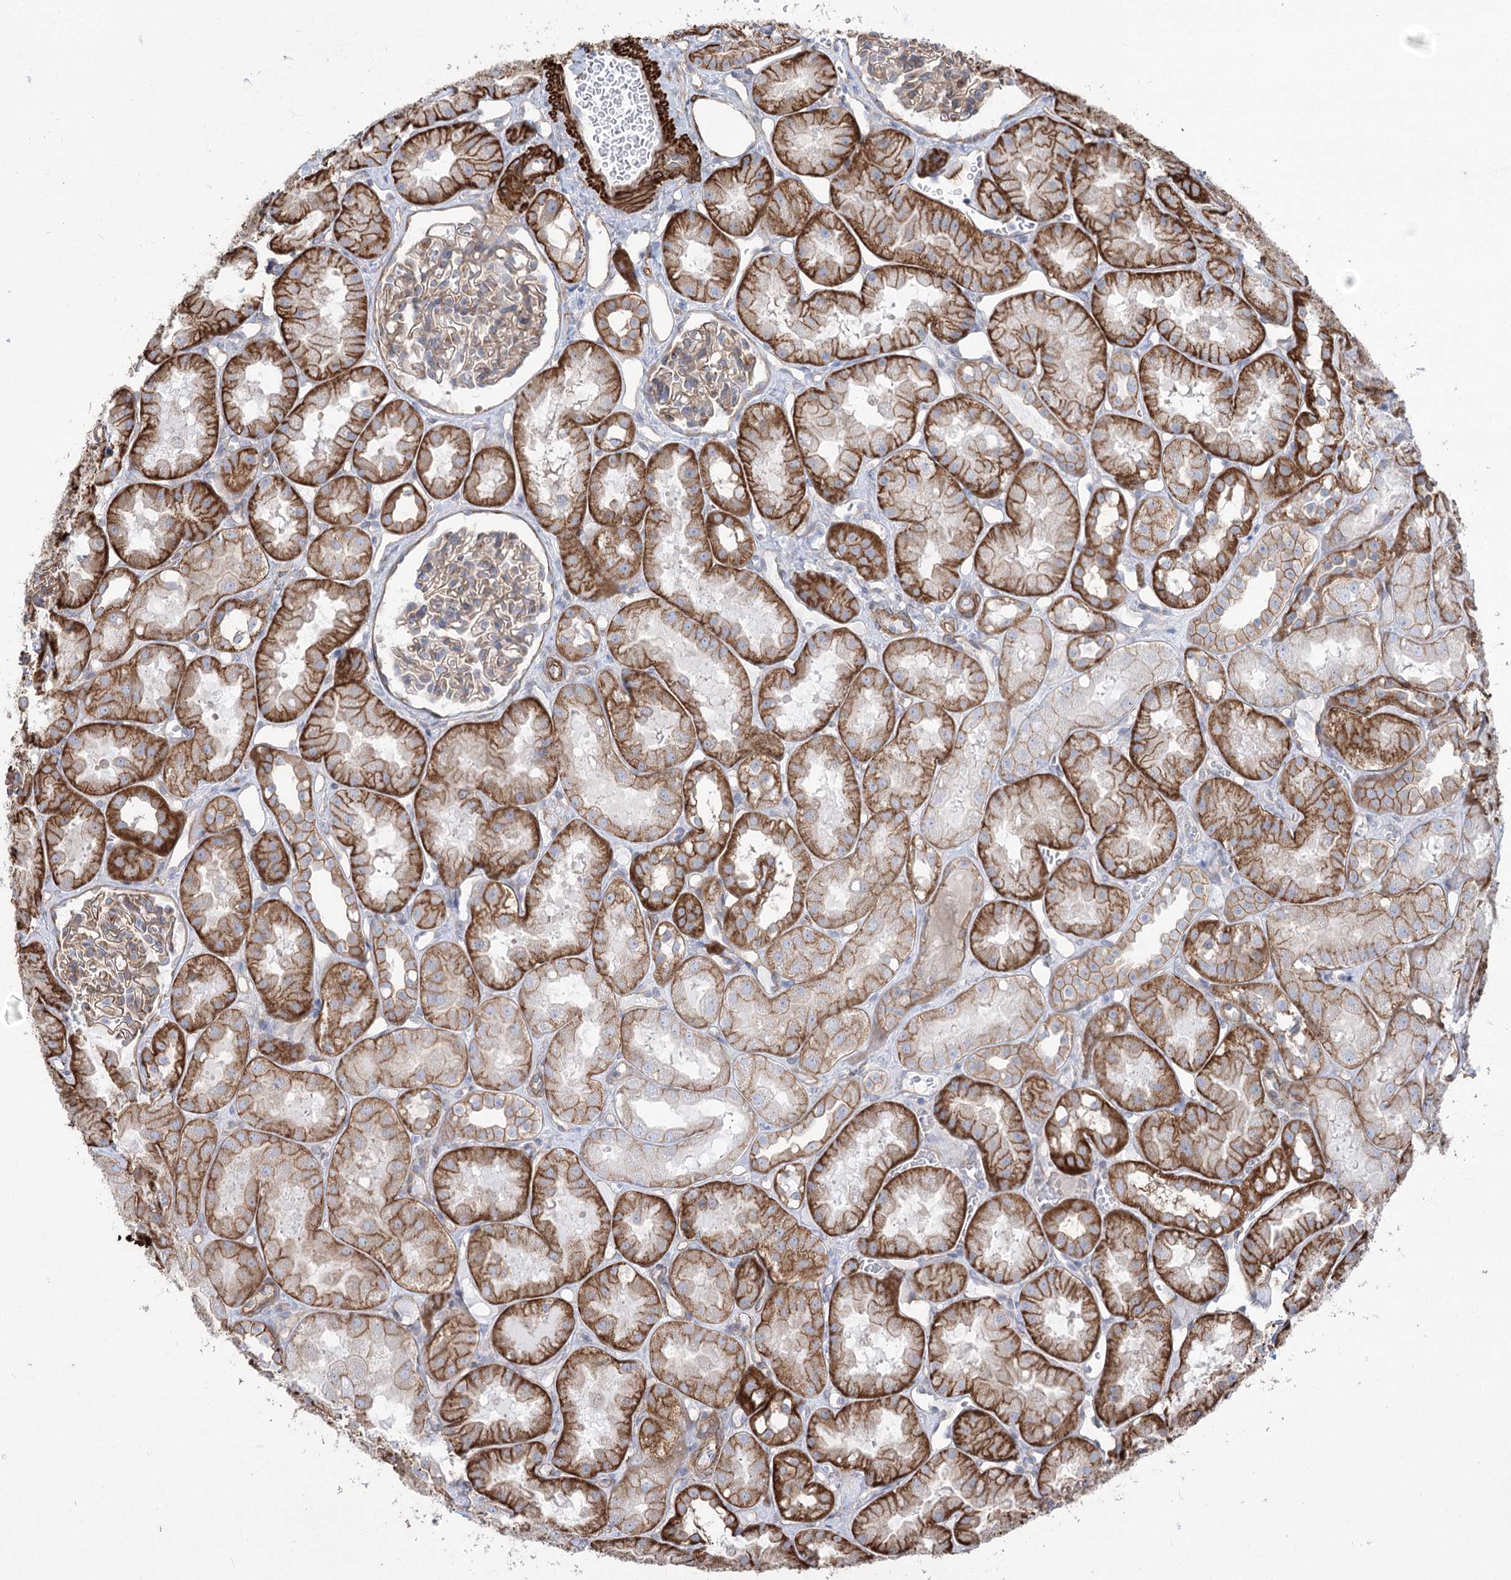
{"staining": {"intensity": "moderate", "quantity": "25%-75%", "location": "cytoplasmic/membranous"}, "tissue": "kidney", "cell_type": "Cells in glomeruli", "image_type": "normal", "snomed": [{"axis": "morphology", "description": "Normal tissue, NOS"}, {"axis": "topography", "description": "Kidney"}], "caption": "Benign kidney displays moderate cytoplasmic/membranous expression in approximately 25%-75% of cells in glomeruli, visualized by immunohistochemistry. The protein is shown in brown color, while the nuclei are stained blue.", "gene": "PLEKHA5", "patient": {"sex": "male", "age": 16}}